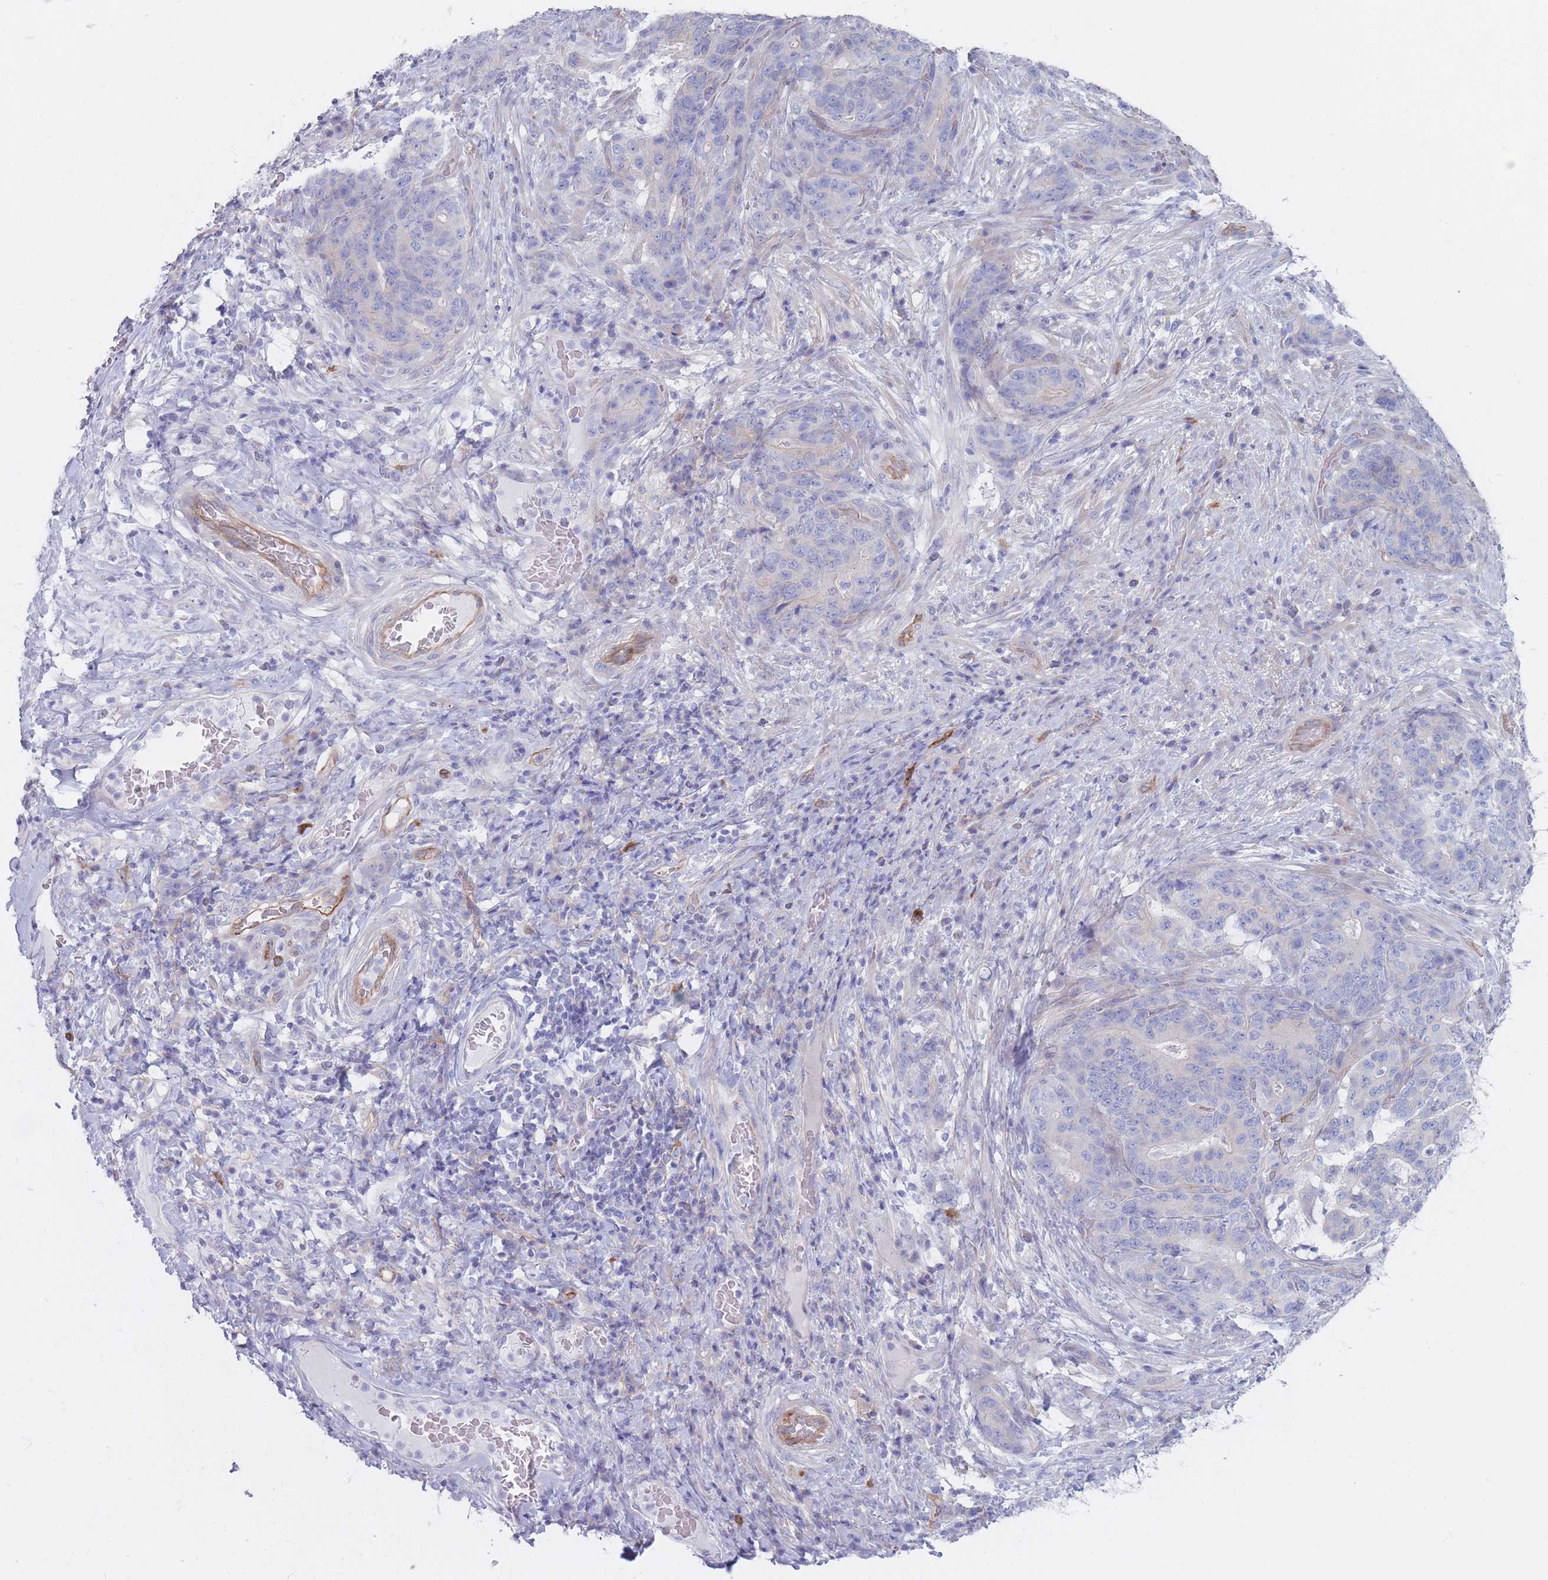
{"staining": {"intensity": "negative", "quantity": "none", "location": "none"}, "tissue": "stomach cancer", "cell_type": "Tumor cells", "image_type": "cancer", "snomed": [{"axis": "morphology", "description": "Normal tissue, NOS"}, {"axis": "morphology", "description": "Adenocarcinoma, NOS"}, {"axis": "topography", "description": "Stomach"}], "caption": "Image shows no significant protein expression in tumor cells of adenocarcinoma (stomach).", "gene": "PLPP1", "patient": {"sex": "female", "age": 64}}